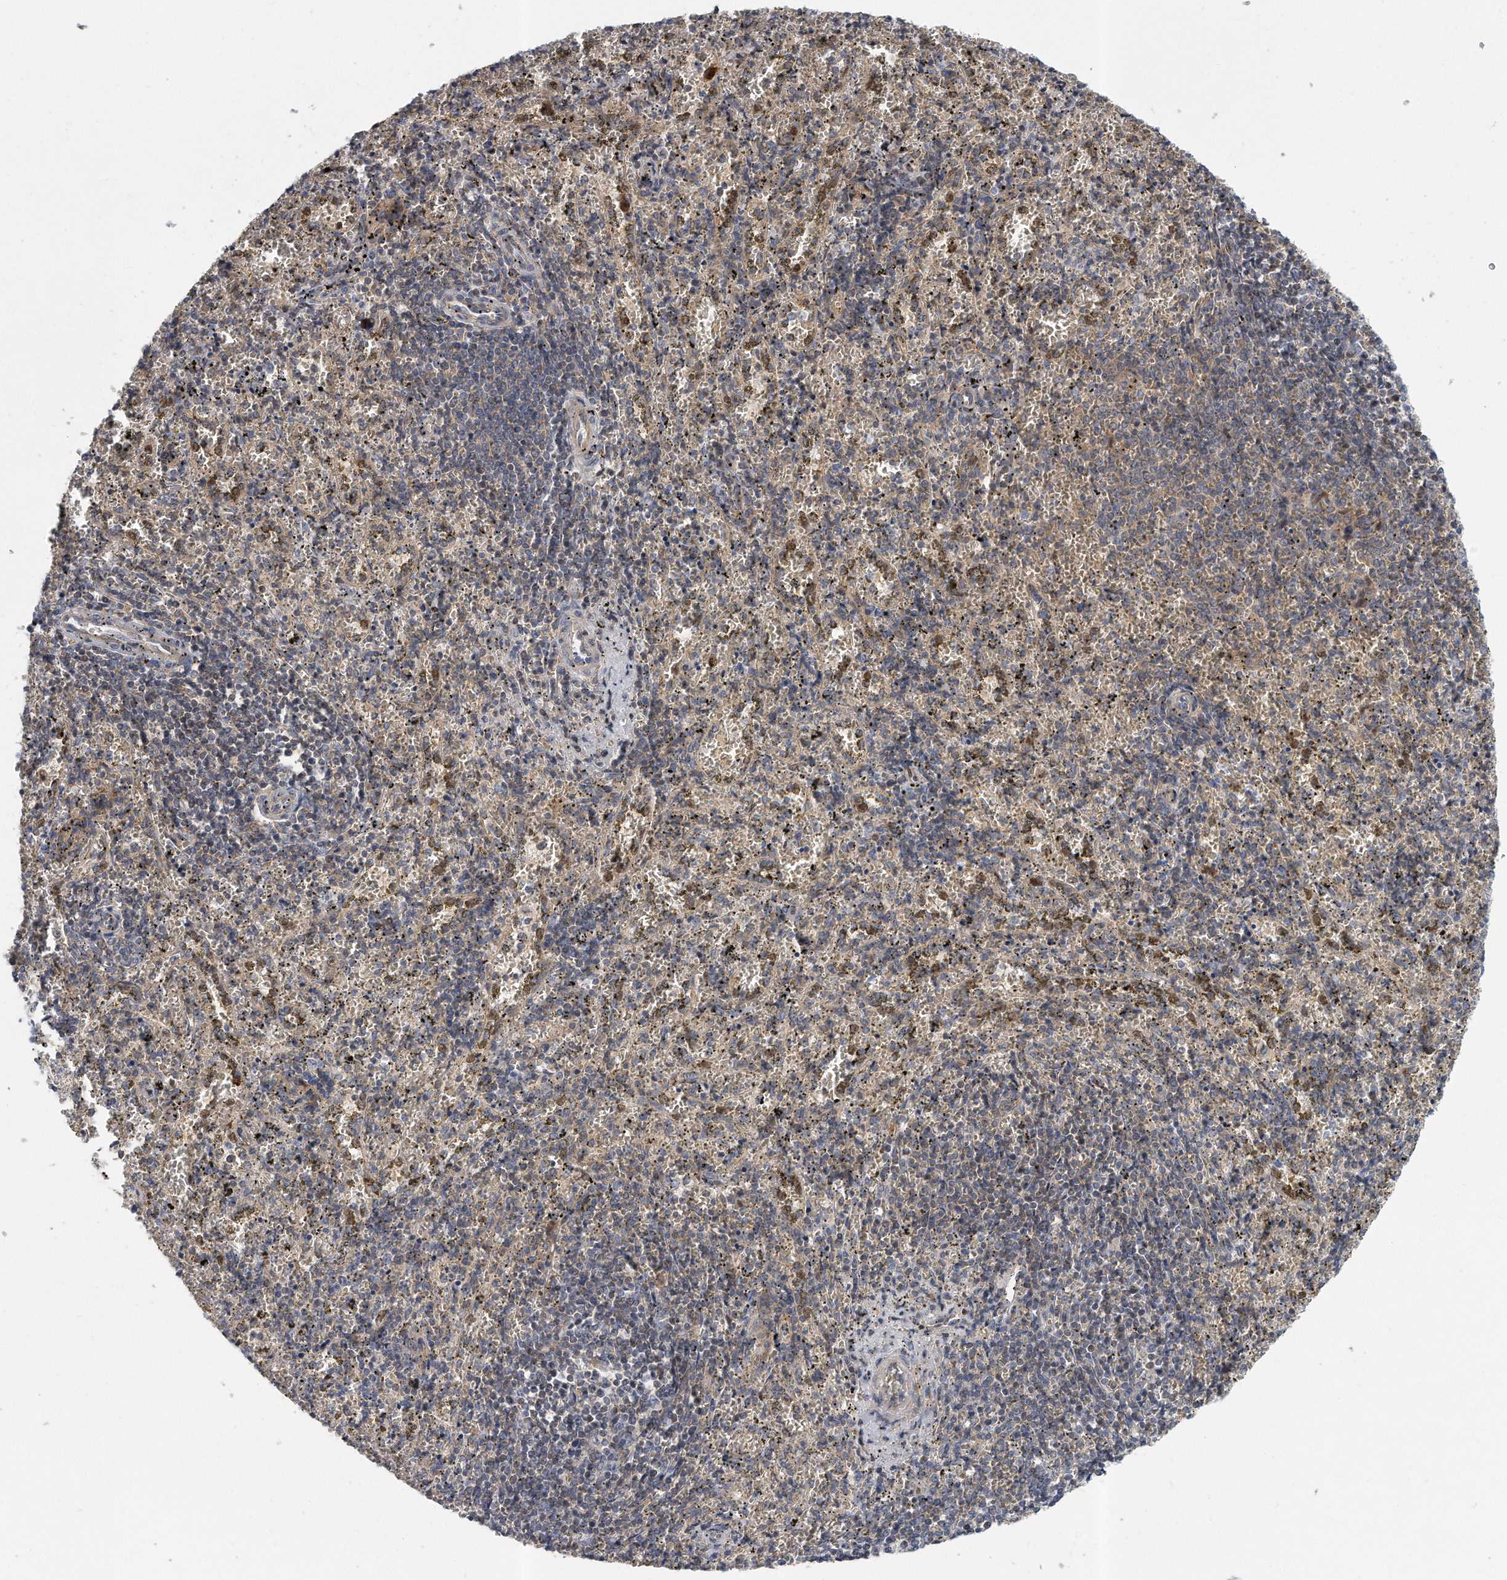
{"staining": {"intensity": "negative", "quantity": "none", "location": "none"}, "tissue": "spleen", "cell_type": "Cells in red pulp", "image_type": "normal", "snomed": [{"axis": "morphology", "description": "Normal tissue, NOS"}, {"axis": "topography", "description": "Spleen"}], "caption": "This photomicrograph is of normal spleen stained with IHC to label a protein in brown with the nuclei are counter-stained blue. There is no expression in cells in red pulp. Nuclei are stained in blue.", "gene": "PCDH8", "patient": {"sex": "male", "age": 11}}